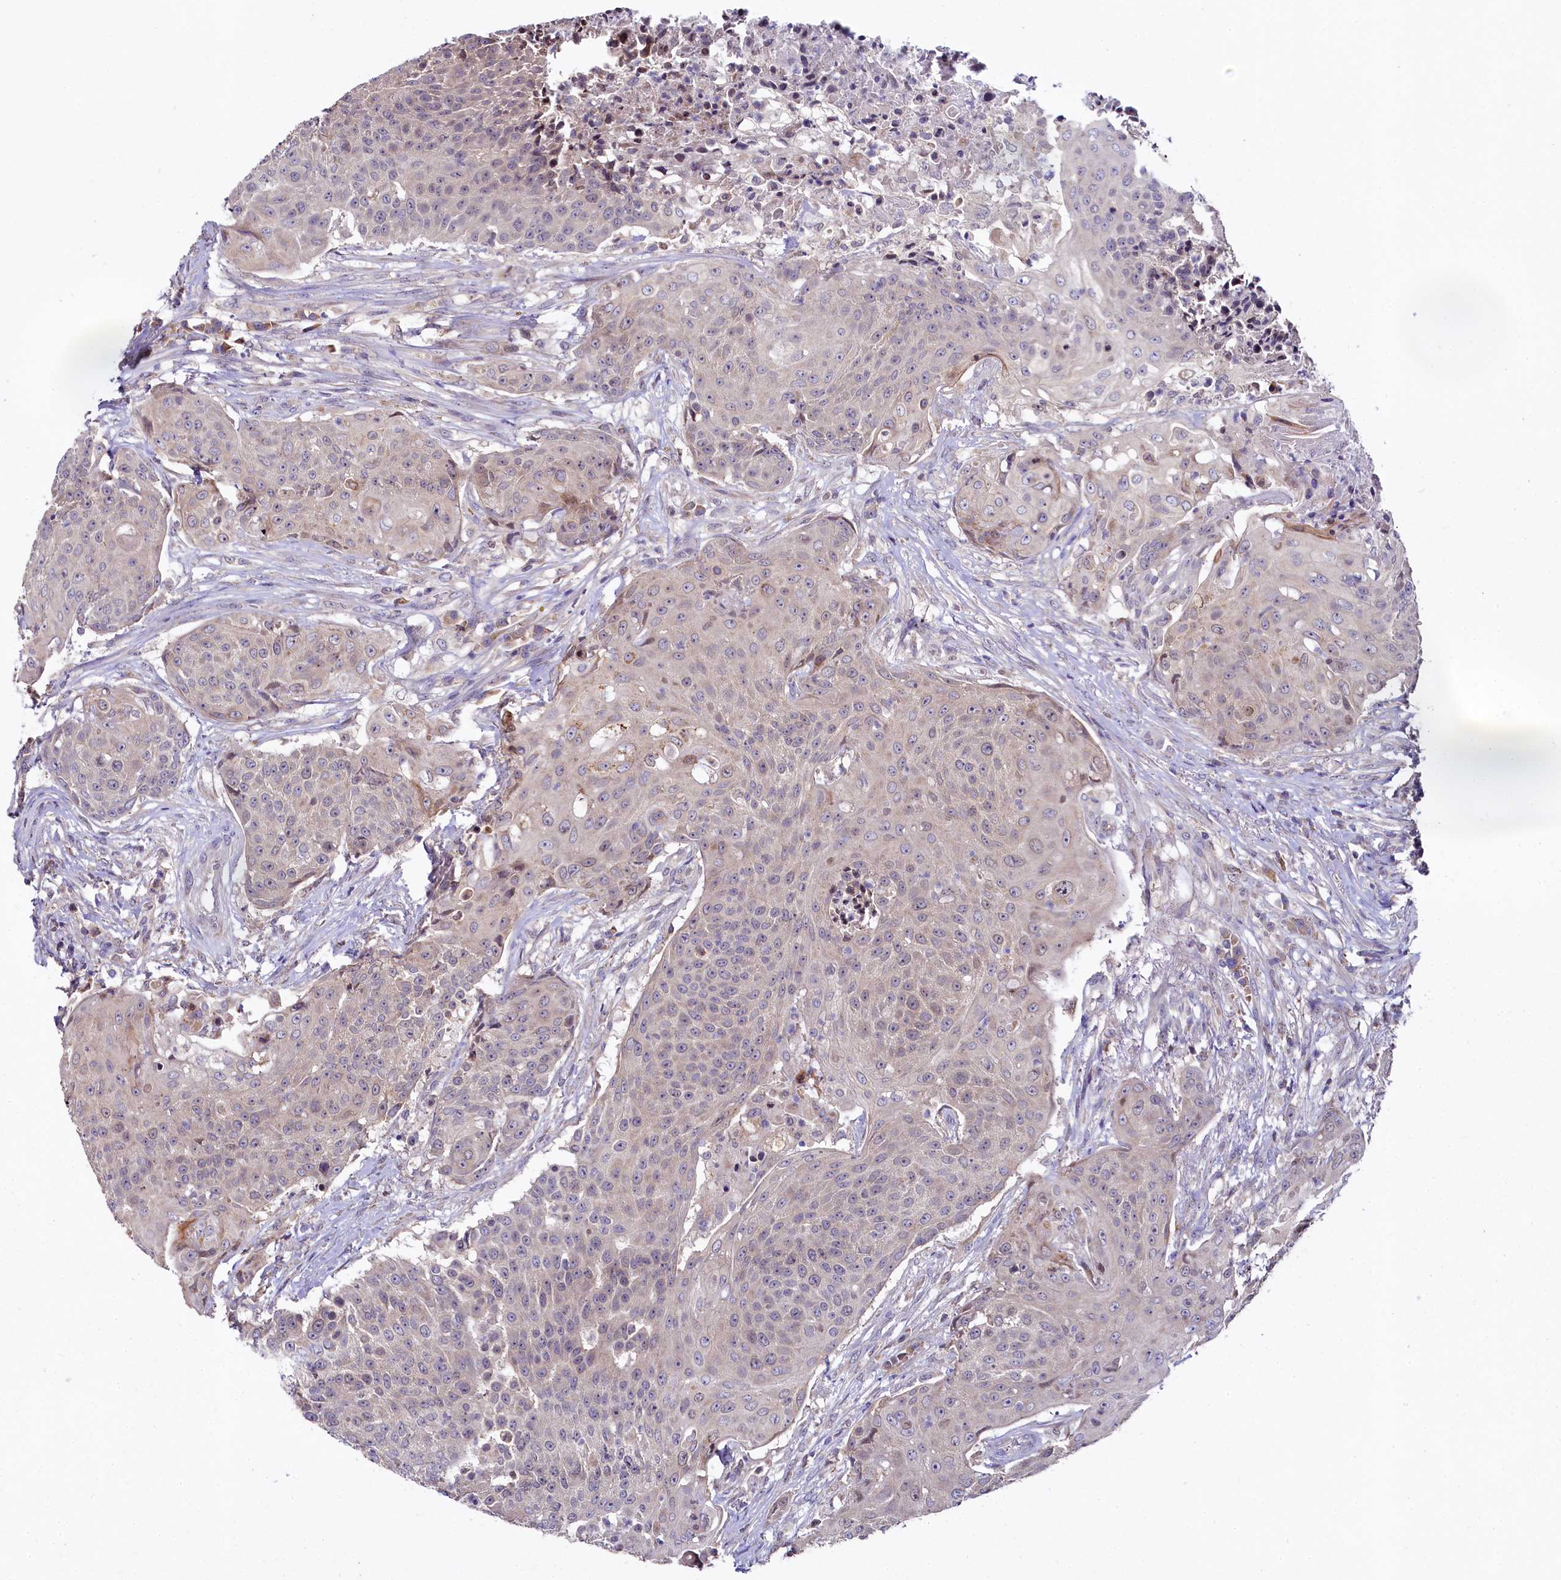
{"staining": {"intensity": "weak", "quantity": "<25%", "location": "cytoplasmic/membranous"}, "tissue": "urothelial cancer", "cell_type": "Tumor cells", "image_type": "cancer", "snomed": [{"axis": "morphology", "description": "Urothelial carcinoma, High grade"}, {"axis": "topography", "description": "Urinary bladder"}], "caption": "Histopathology image shows no protein staining in tumor cells of high-grade urothelial carcinoma tissue.", "gene": "SPINK9", "patient": {"sex": "female", "age": 63}}